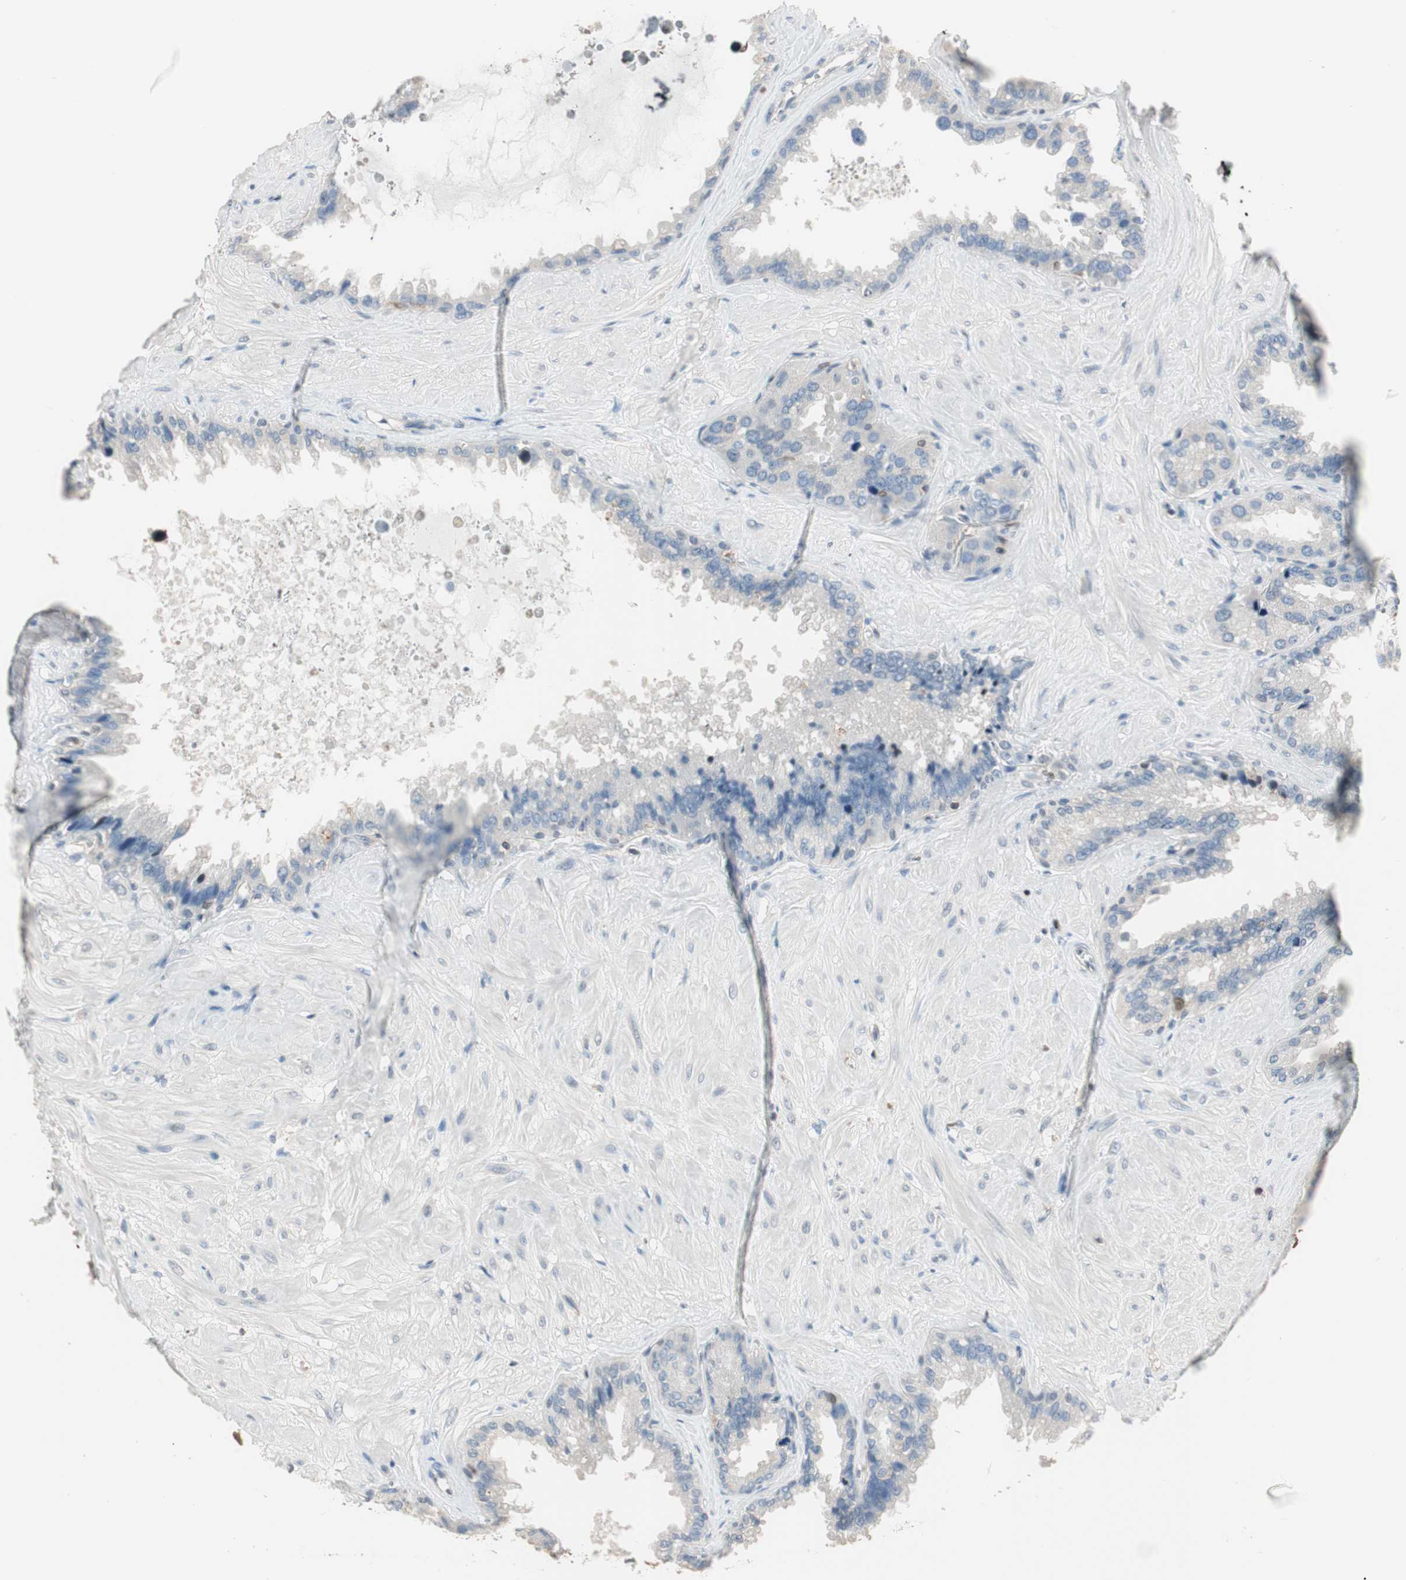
{"staining": {"intensity": "negative", "quantity": "none", "location": "none"}, "tissue": "seminal vesicle", "cell_type": "Glandular cells", "image_type": "normal", "snomed": [{"axis": "morphology", "description": "Normal tissue, NOS"}, {"axis": "topography", "description": "Seminal veicle"}], "caption": "Immunohistochemistry (IHC) micrograph of benign human seminal vesicle stained for a protein (brown), which exhibits no expression in glandular cells. (DAB IHC with hematoxylin counter stain).", "gene": "NFATC2", "patient": {"sex": "male", "age": 26}}